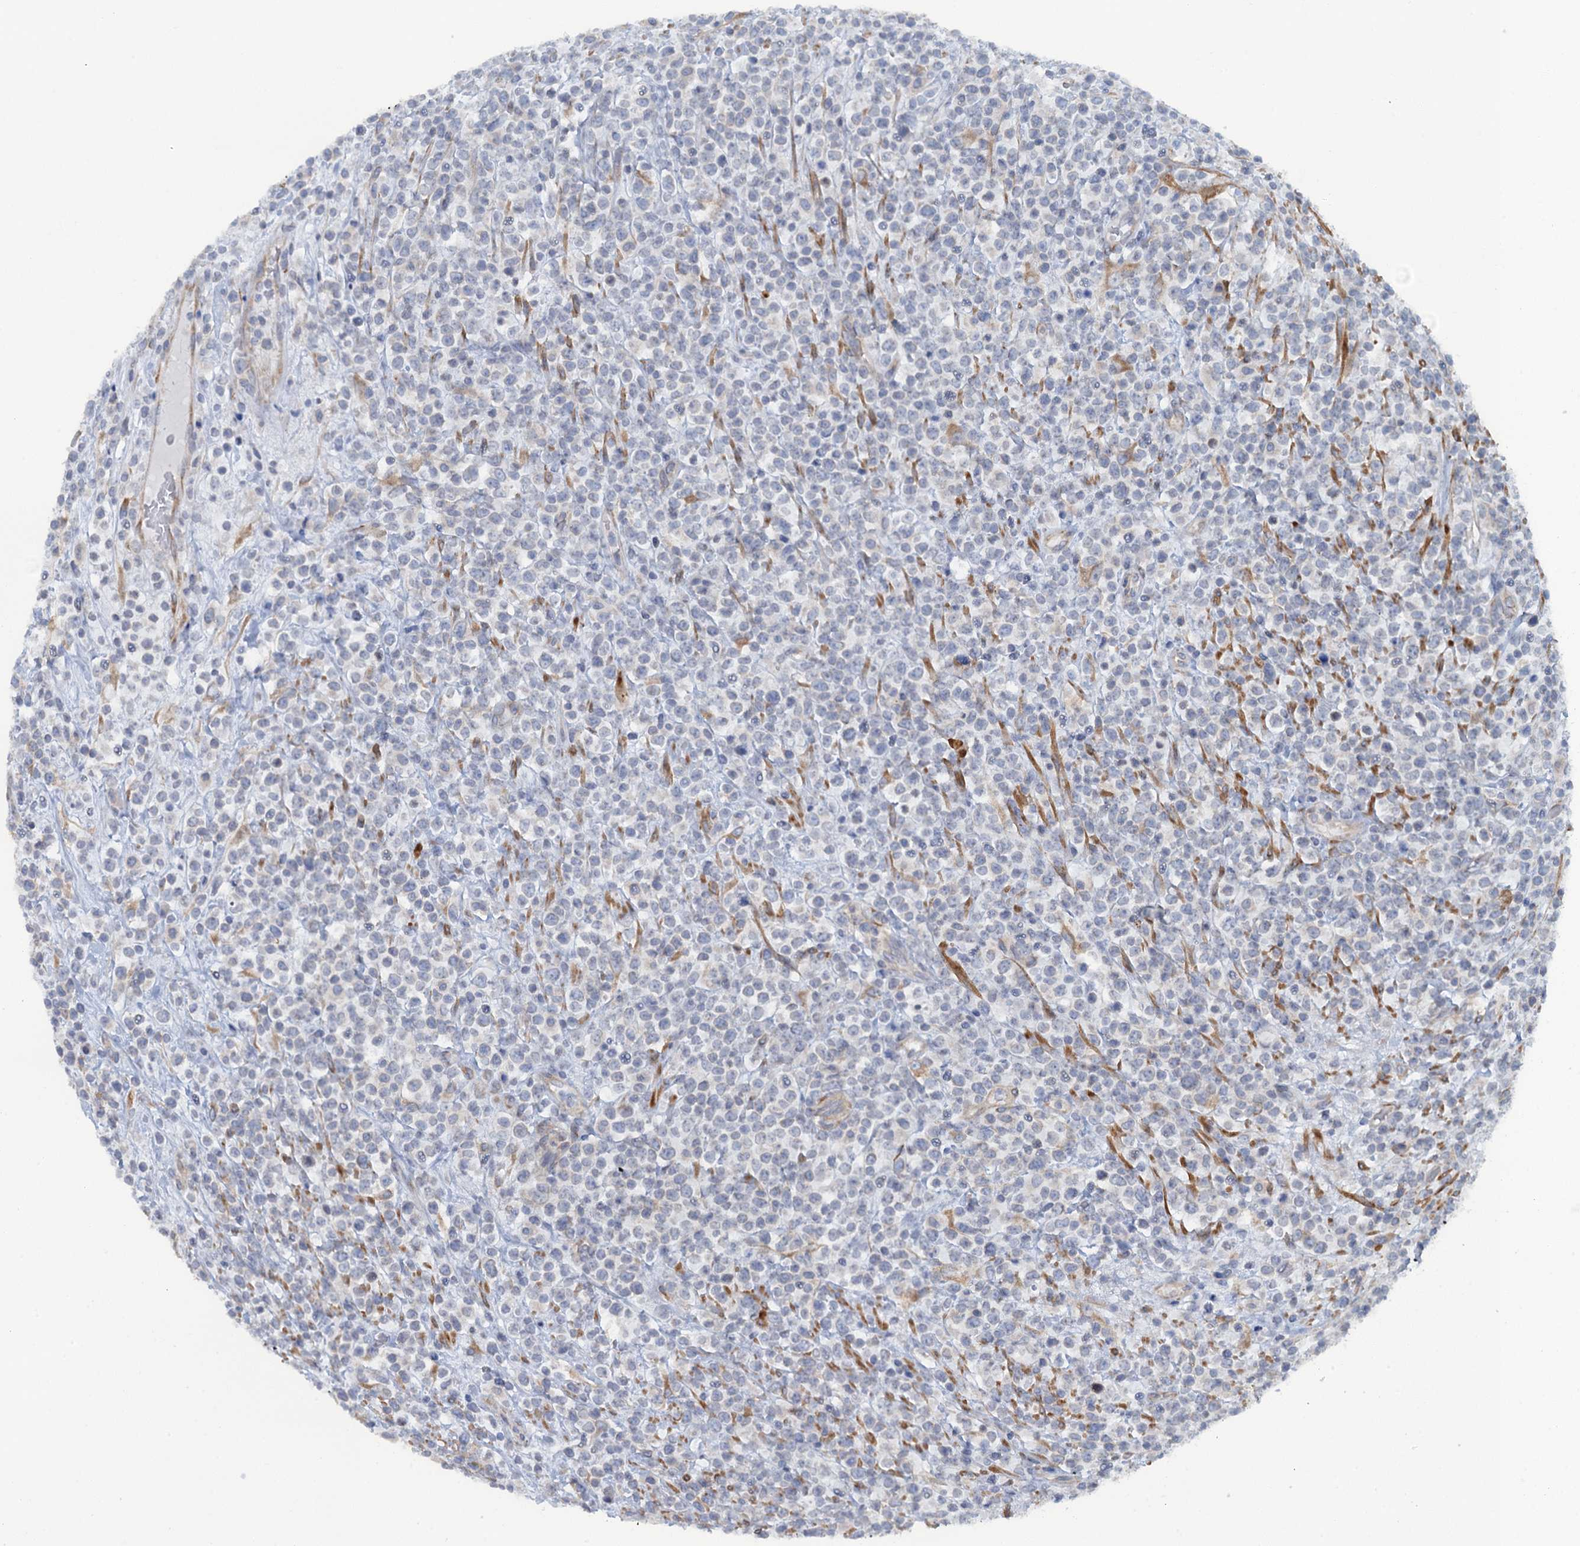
{"staining": {"intensity": "negative", "quantity": "none", "location": "none"}, "tissue": "lymphoma", "cell_type": "Tumor cells", "image_type": "cancer", "snomed": [{"axis": "morphology", "description": "Malignant lymphoma, non-Hodgkin's type, High grade"}, {"axis": "topography", "description": "Colon"}], "caption": "Tumor cells are negative for protein expression in human malignant lymphoma, non-Hodgkin's type (high-grade).", "gene": "POGLUT3", "patient": {"sex": "female", "age": 53}}